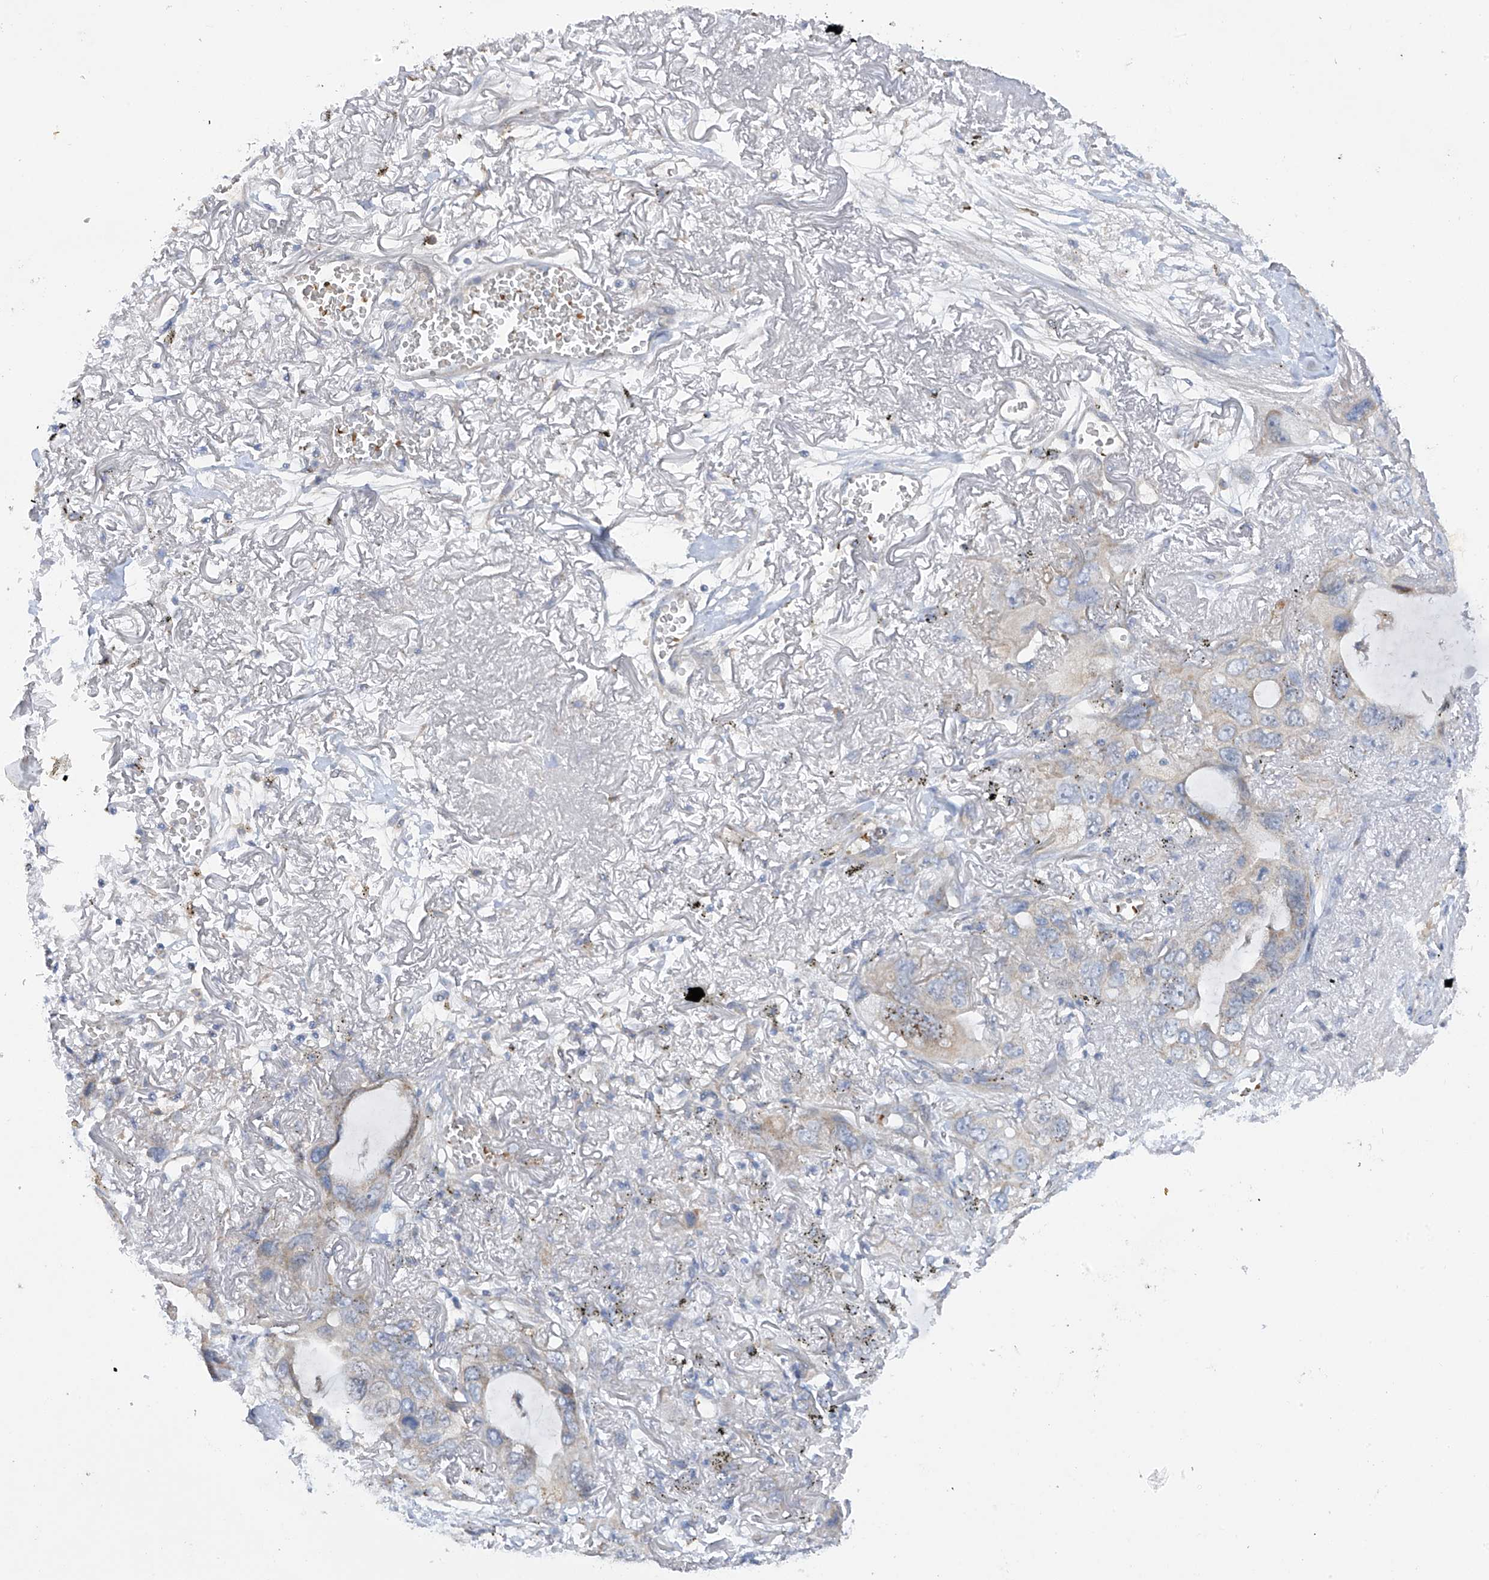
{"staining": {"intensity": "negative", "quantity": "none", "location": "none"}, "tissue": "lung cancer", "cell_type": "Tumor cells", "image_type": "cancer", "snomed": [{"axis": "morphology", "description": "Squamous cell carcinoma, NOS"}, {"axis": "topography", "description": "Lung"}], "caption": "This photomicrograph is of lung squamous cell carcinoma stained with immunohistochemistry (IHC) to label a protein in brown with the nuclei are counter-stained blue. There is no positivity in tumor cells. Brightfield microscopy of IHC stained with DAB (brown) and hematoxylin (blue), captured at high magnification.", "gene": "METTL18", "patient": {"sex": "female", "age": 73}}